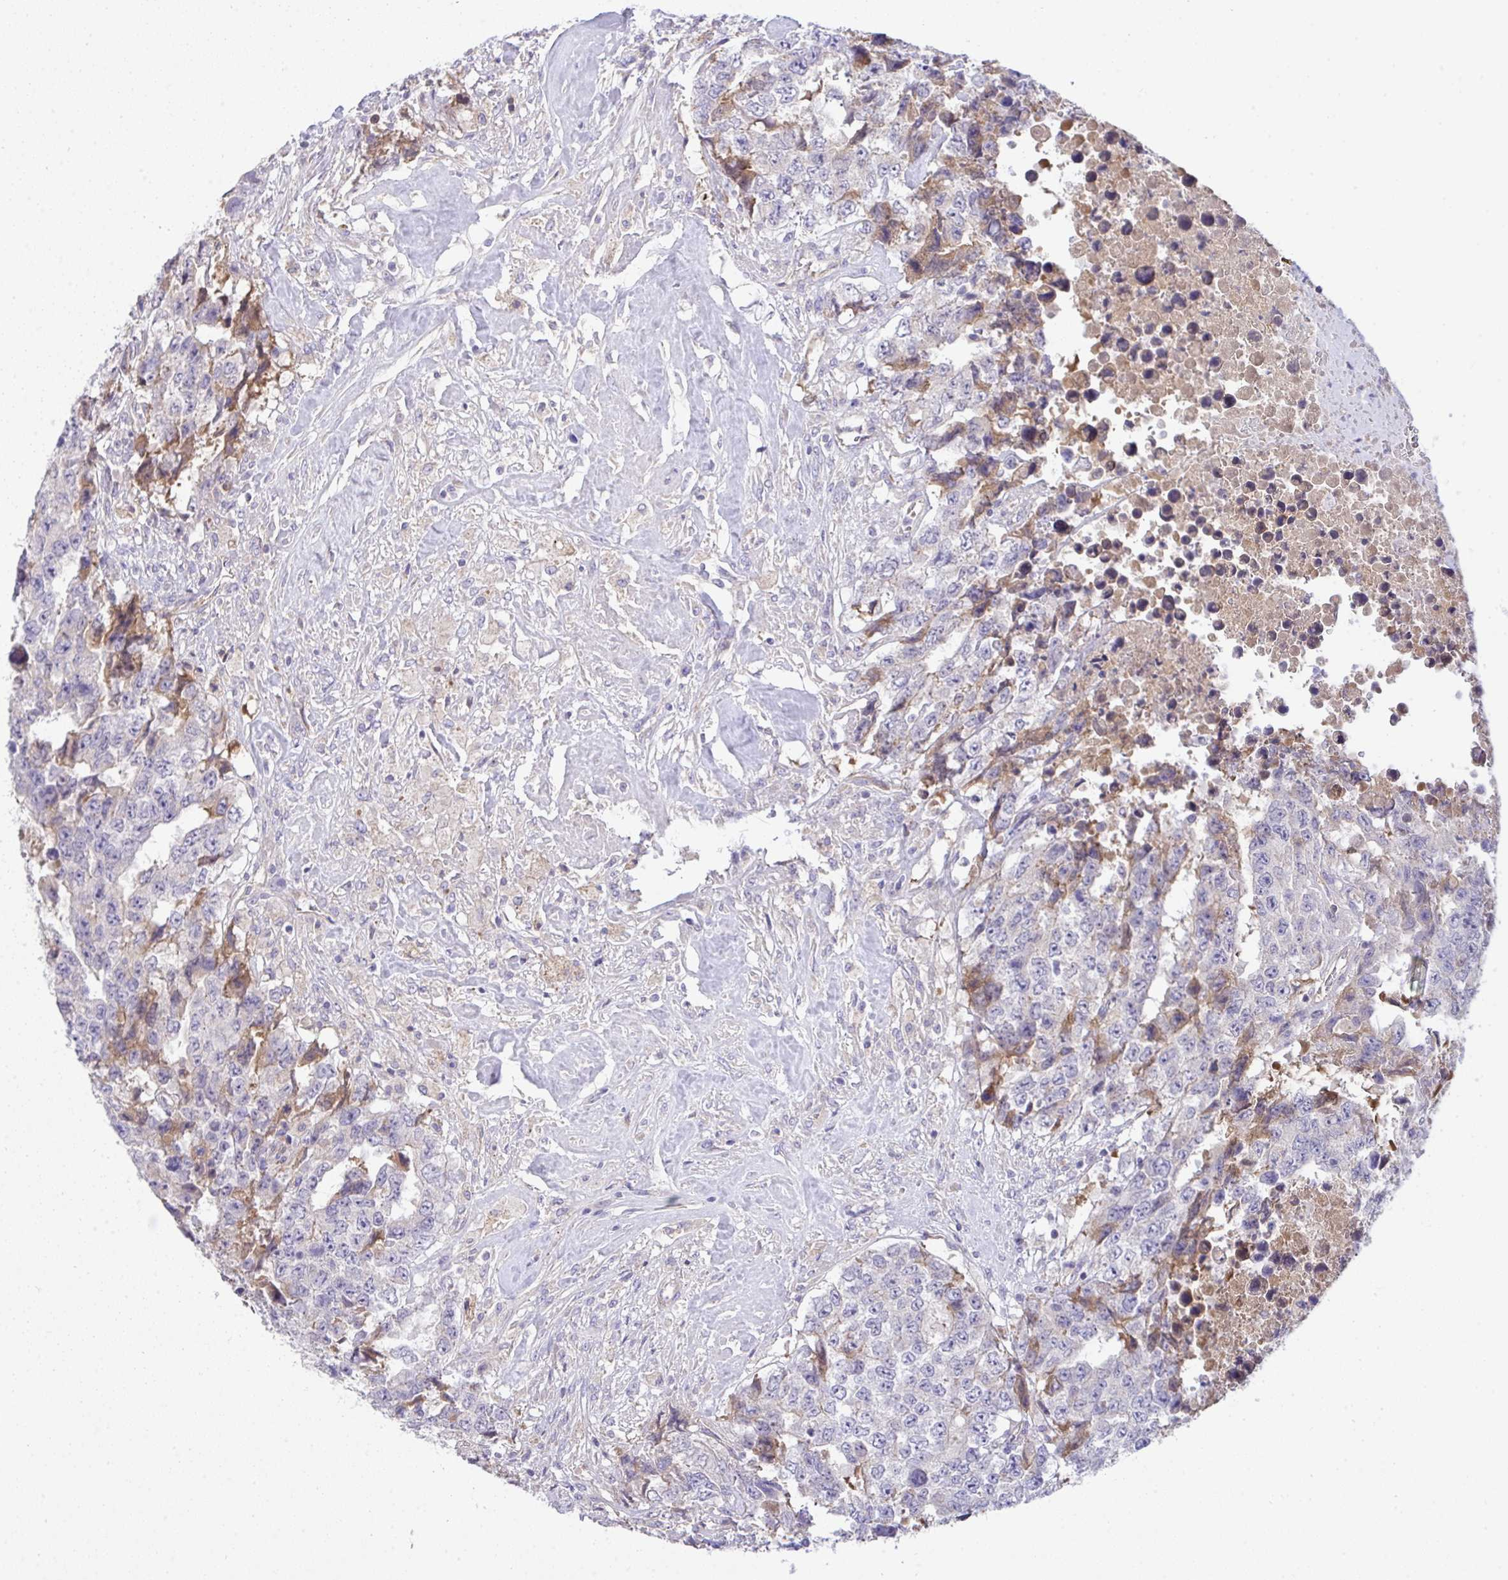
{"staining": {"intensity": "negative", "quantity": "none", "location": "none"}, "tissue": "testis cancer", "cell_type": "Tumor cells", "image_type": "cancer", "snomed": [{"axis": "morphology", "description": "Carcinoma, Embryonal, NOS"}, {"axis": "topography", "description": "Testis"}], "caption": "Human testis cancer stained for a protein using immunohistochemistry (IHC) reveals no expression in tumor cells.", "gene": "ZNF581", "patient": {"sex": "male", "age": 24}}